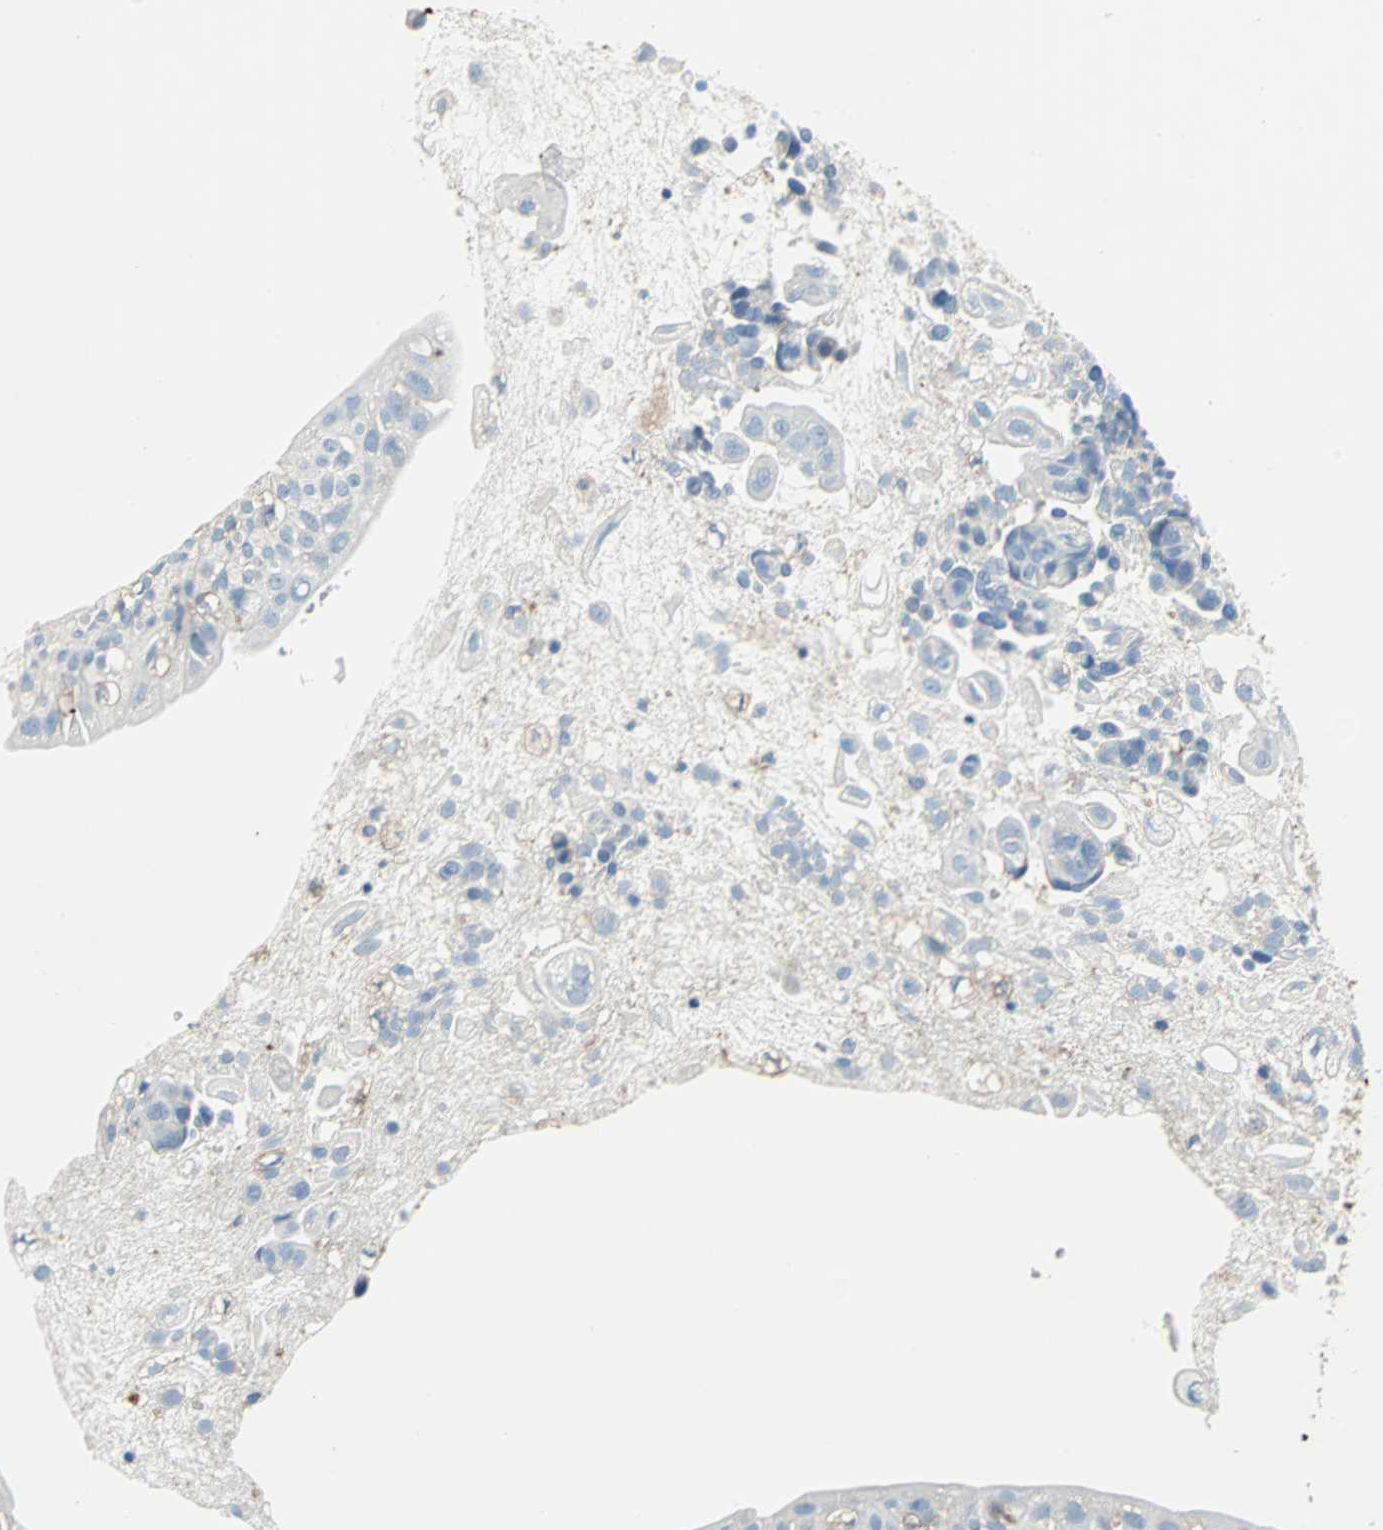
{"staining": {"intensity": "negative", "quantity": "none", "location": "none"}, "tissue": "urinary bladder", "cell_type": "Urothelial cells", "image_type": "normal", "snomed": [{"axis": "morphology", "description": "Normal tissue, NOS"}, {"axis": "topography", "description": "Urinary bladder"}], "caption": "Protein analysis of normal urinary bladder shows no significant expression in urothelial cells.", "gene": "CLEC4A", "patient": {"sex": "female", "age": 55}}